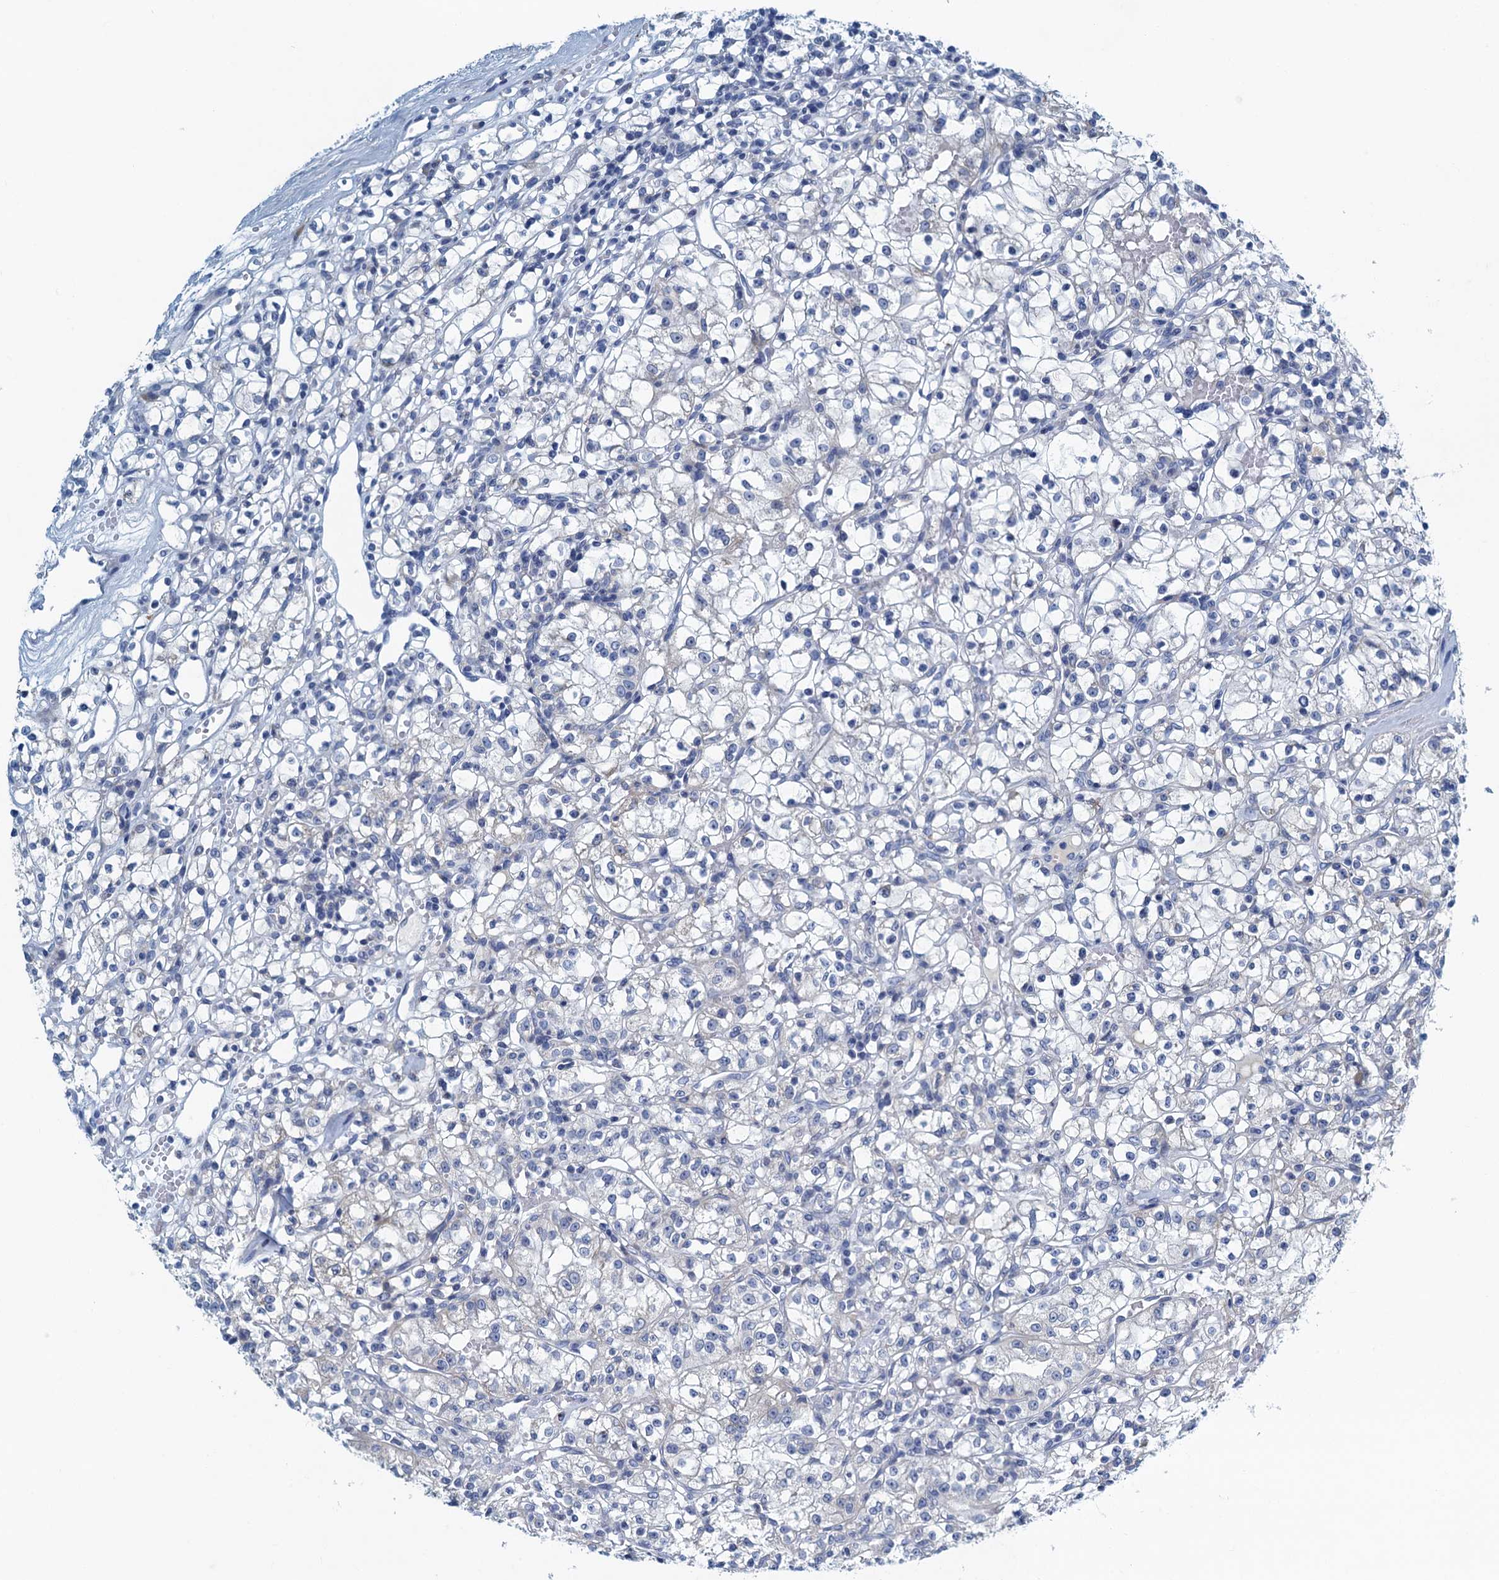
{"staining": {"intensity": "negative", "quantity": "none", "location": "none"}, "tissue": "renal cancer", "cell_type": "Tumor cells", "image_type": "cancer", "snomed": [{"axis": "morphology", "description": "Adenocarcinoma, NOS"}, {"axis": "topography", "description": "Kidney"}], "caption": "High power microscopy histopathology image of an immunohistochemistry (IHC) histopathology image of renal cancer, revealing no significant positivity in tumor cells.", "gene": "C10orf88", "patient": {"sex": "female", "age": 59}}